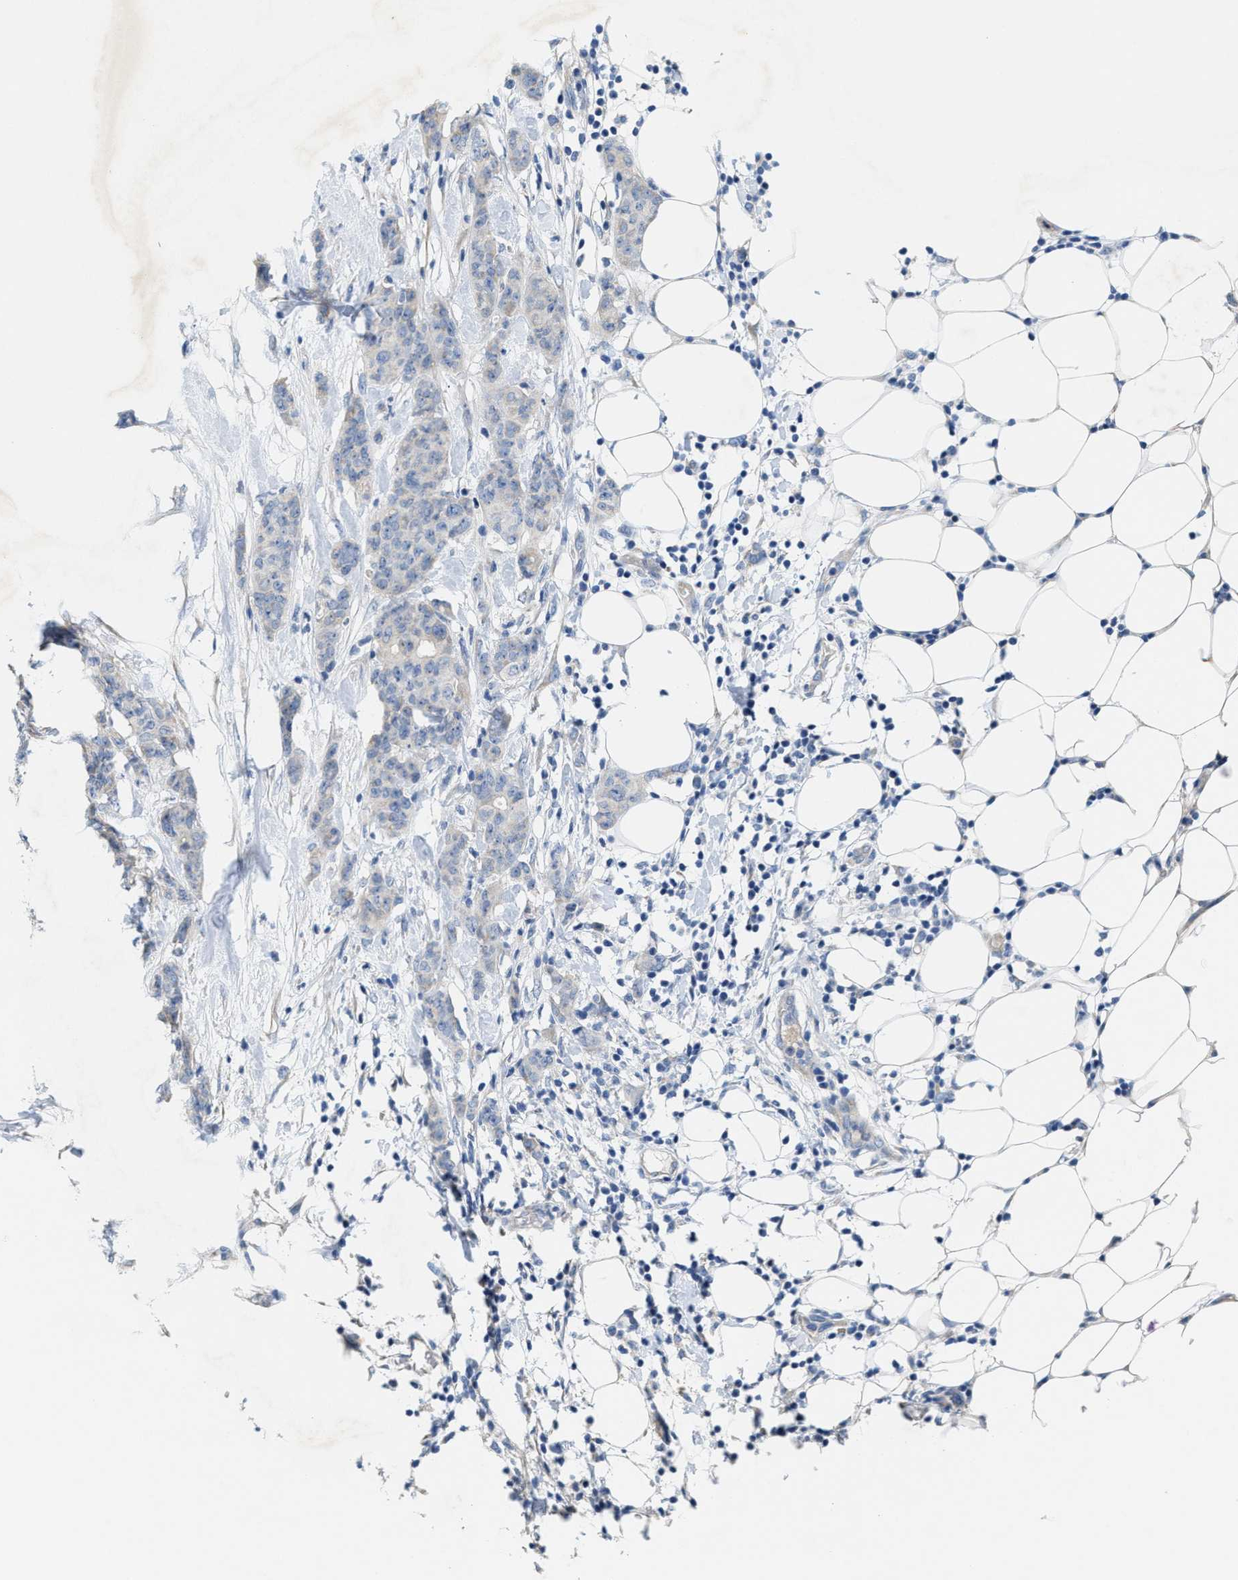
{"staining": {"intensity": "negative", "quantity": "none", "location": "none"}, "tissue": "breast cancer", "cell_type": "Tumor cells", "image_type": "cancer", "snomed": [{"axis": "morphology", "description": "Normal tissue, NOS"}, {"axis": "morphology", "description": "Duct carcinoma"}, {"axis": "topography", "description": "Breast"}], "caption": "Tumor cells show no significant positivity in breast cancer.", "gene": "CPA2", "patient": {"sex": "female", "age": 40}}